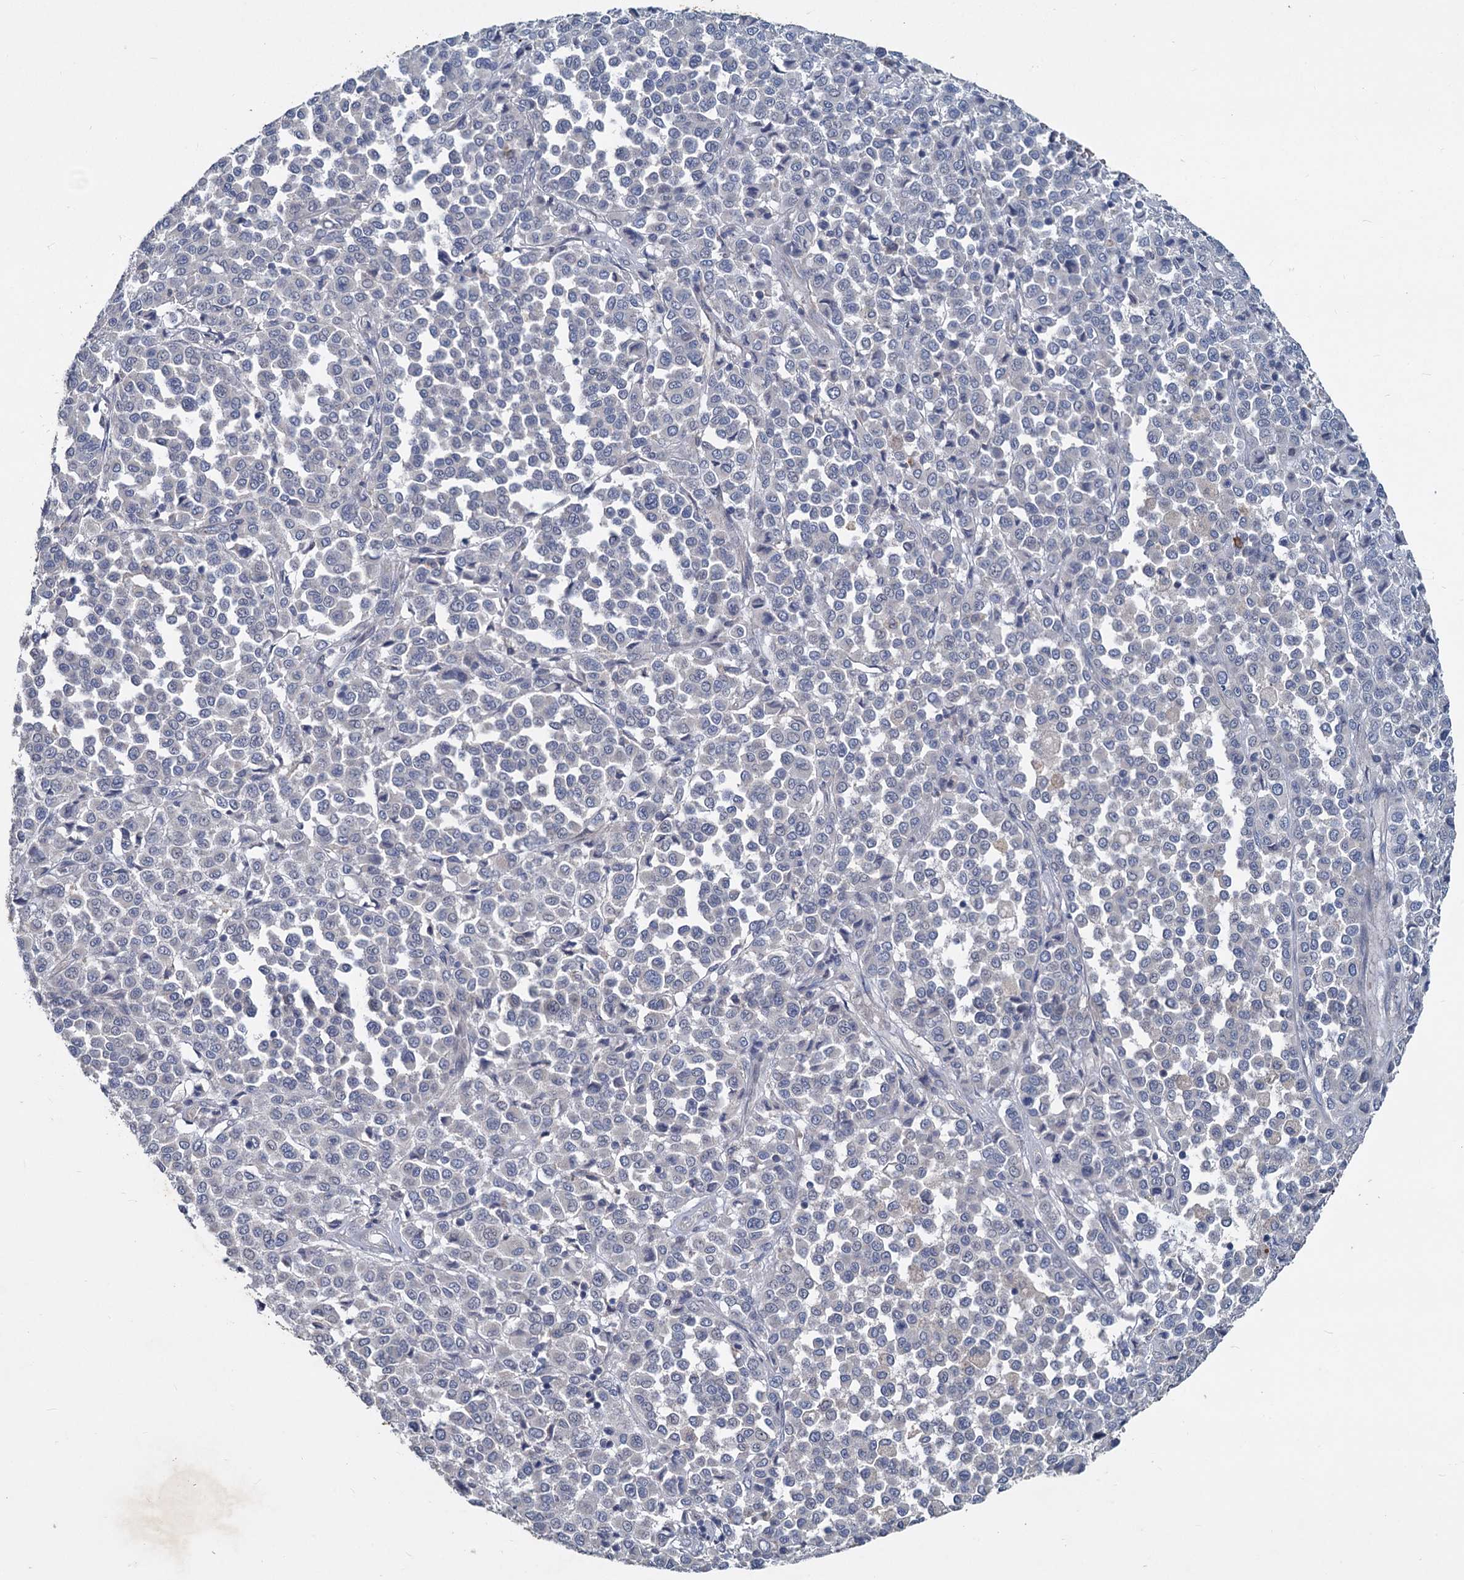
{"staining": {"intensity": "negative", "quantity": "none", "location": "none"}, "tissue": "melanoma", "cell_type": "Tumor cells", "image_type": "cancer", "snomed": [{"axis": "morphology", "description": "Malignant melanoma, Metastatic site"}, {"axis": "topography", "description": "Pancreas"}], "caption": "An immunohistochemistry image of melanoma is shown. There is no staining in tumor cells of melanoma.", "gene": "SLC2A7", "patient": {"sex": "female", "age": 30}}